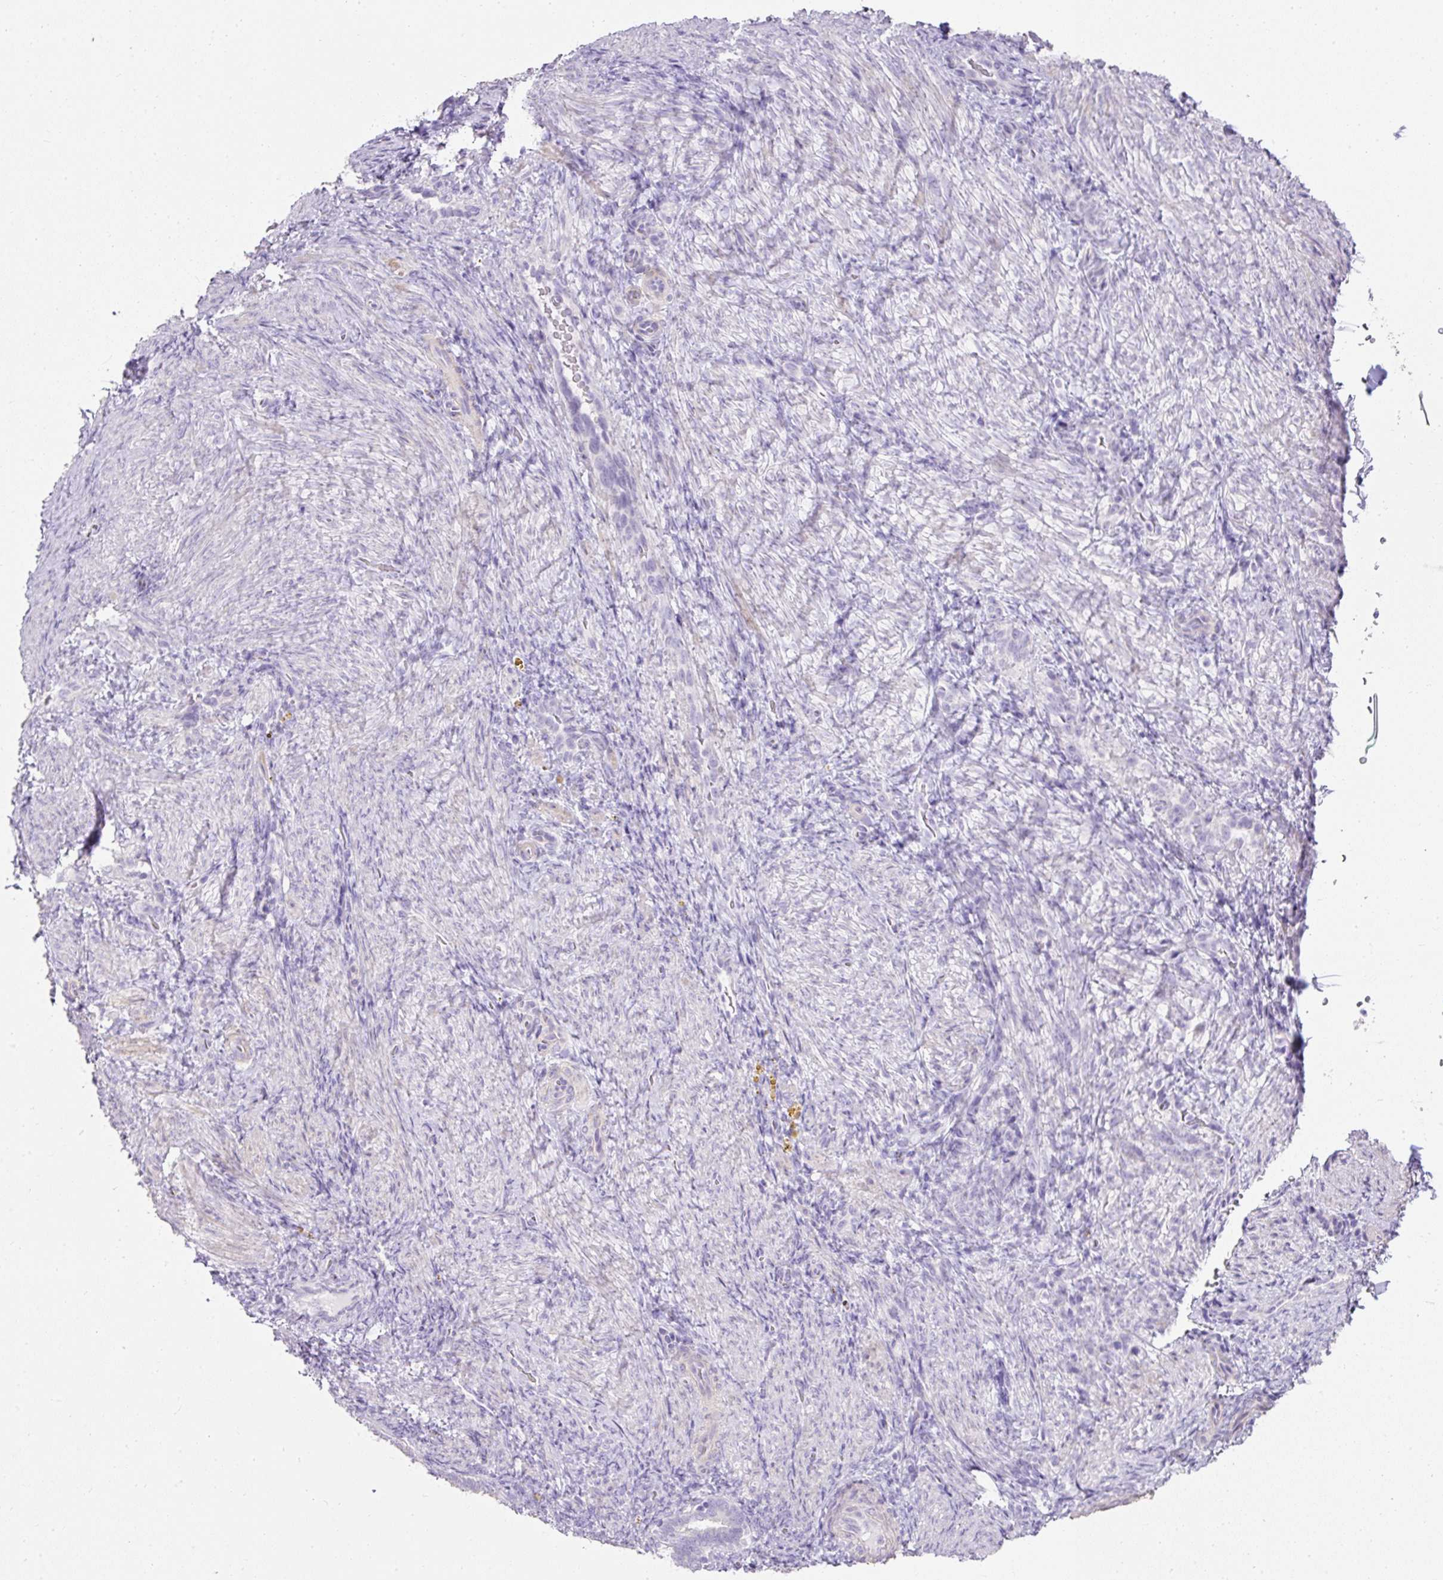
{"staining": {"intensity": "negative", "quantity": "none", "location": "none"}, "tissue": "endometrium", "cell_type": "Cells in endometrial stroma", "image_type": "normal", "snomed": [{"axis": "morphology", "description": "Normal tissue, NOS"}, {"axis": "topography", "description": "Endometrium"}], "caption": "IHC of unremarkable human endometrium demonstrates no expression in cells in endometrial stroma. (Stains: DAB (3,3'-diaminobenzidine) IHC with hematoxylin counter stain, Microscopy: brightfield microscopy at high magnification).", "gene": "C2CD4C", "patient": {"sex": "female", "age": 34}}